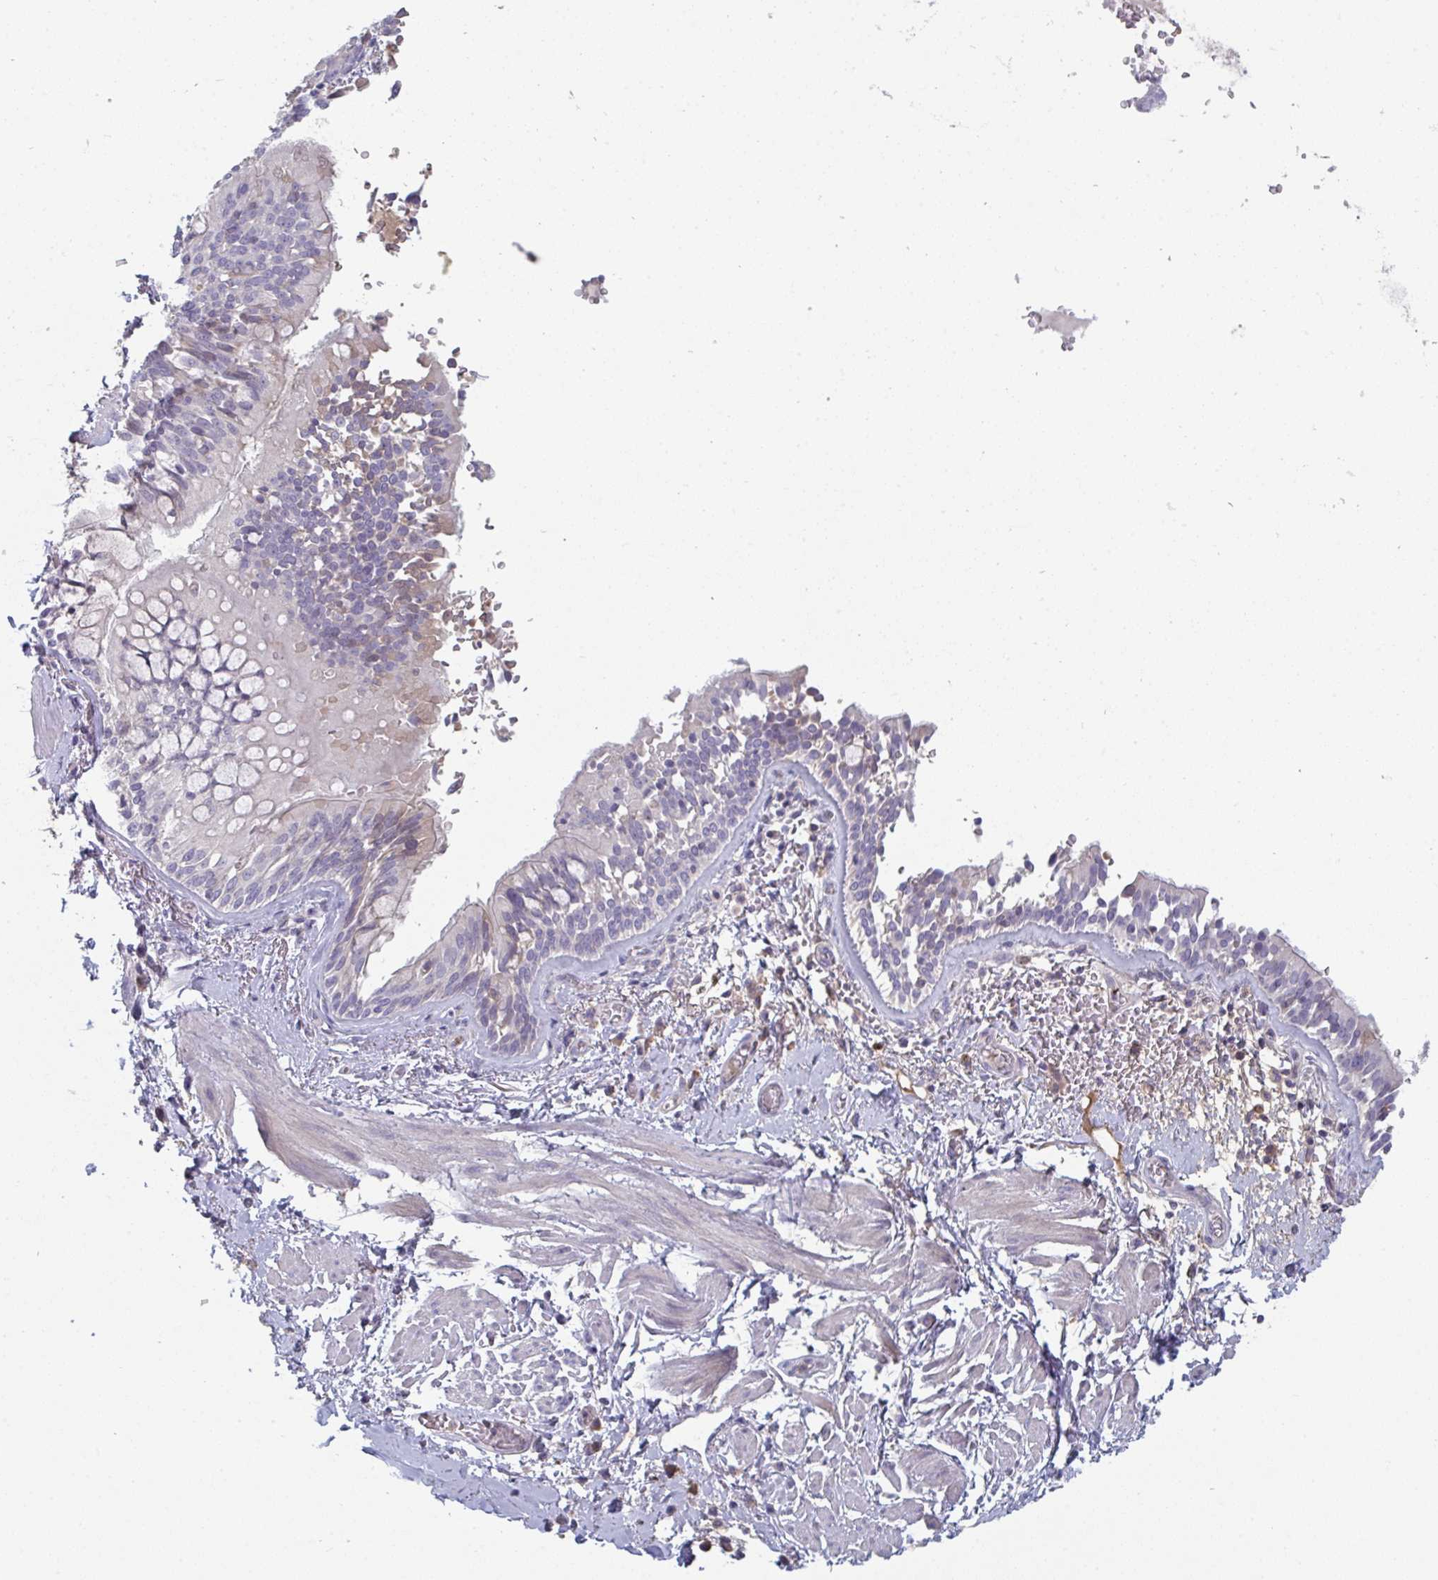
{"staining": {"intensity": "negative", "quantity": "none", "location": "none"}, "tissue": "adipose tissue", "cell_type": "Adipocytes", "image_type": "normal", "snomed": [{"axis": "morphology", "description": "Normal tissue, NOS"}, {"axis": "morphology", "description": "Degeneration, NOS"}, {"axis": "topography", "description": "Cartilage tissue"}, {"axis": "topography", "description": "Lung"}], "caption": "Adipocytes are negative for brown protein staining in normal adipose tissue.", "gene": "HGFAC", "patient": {"sex": "female", "age": 61}}